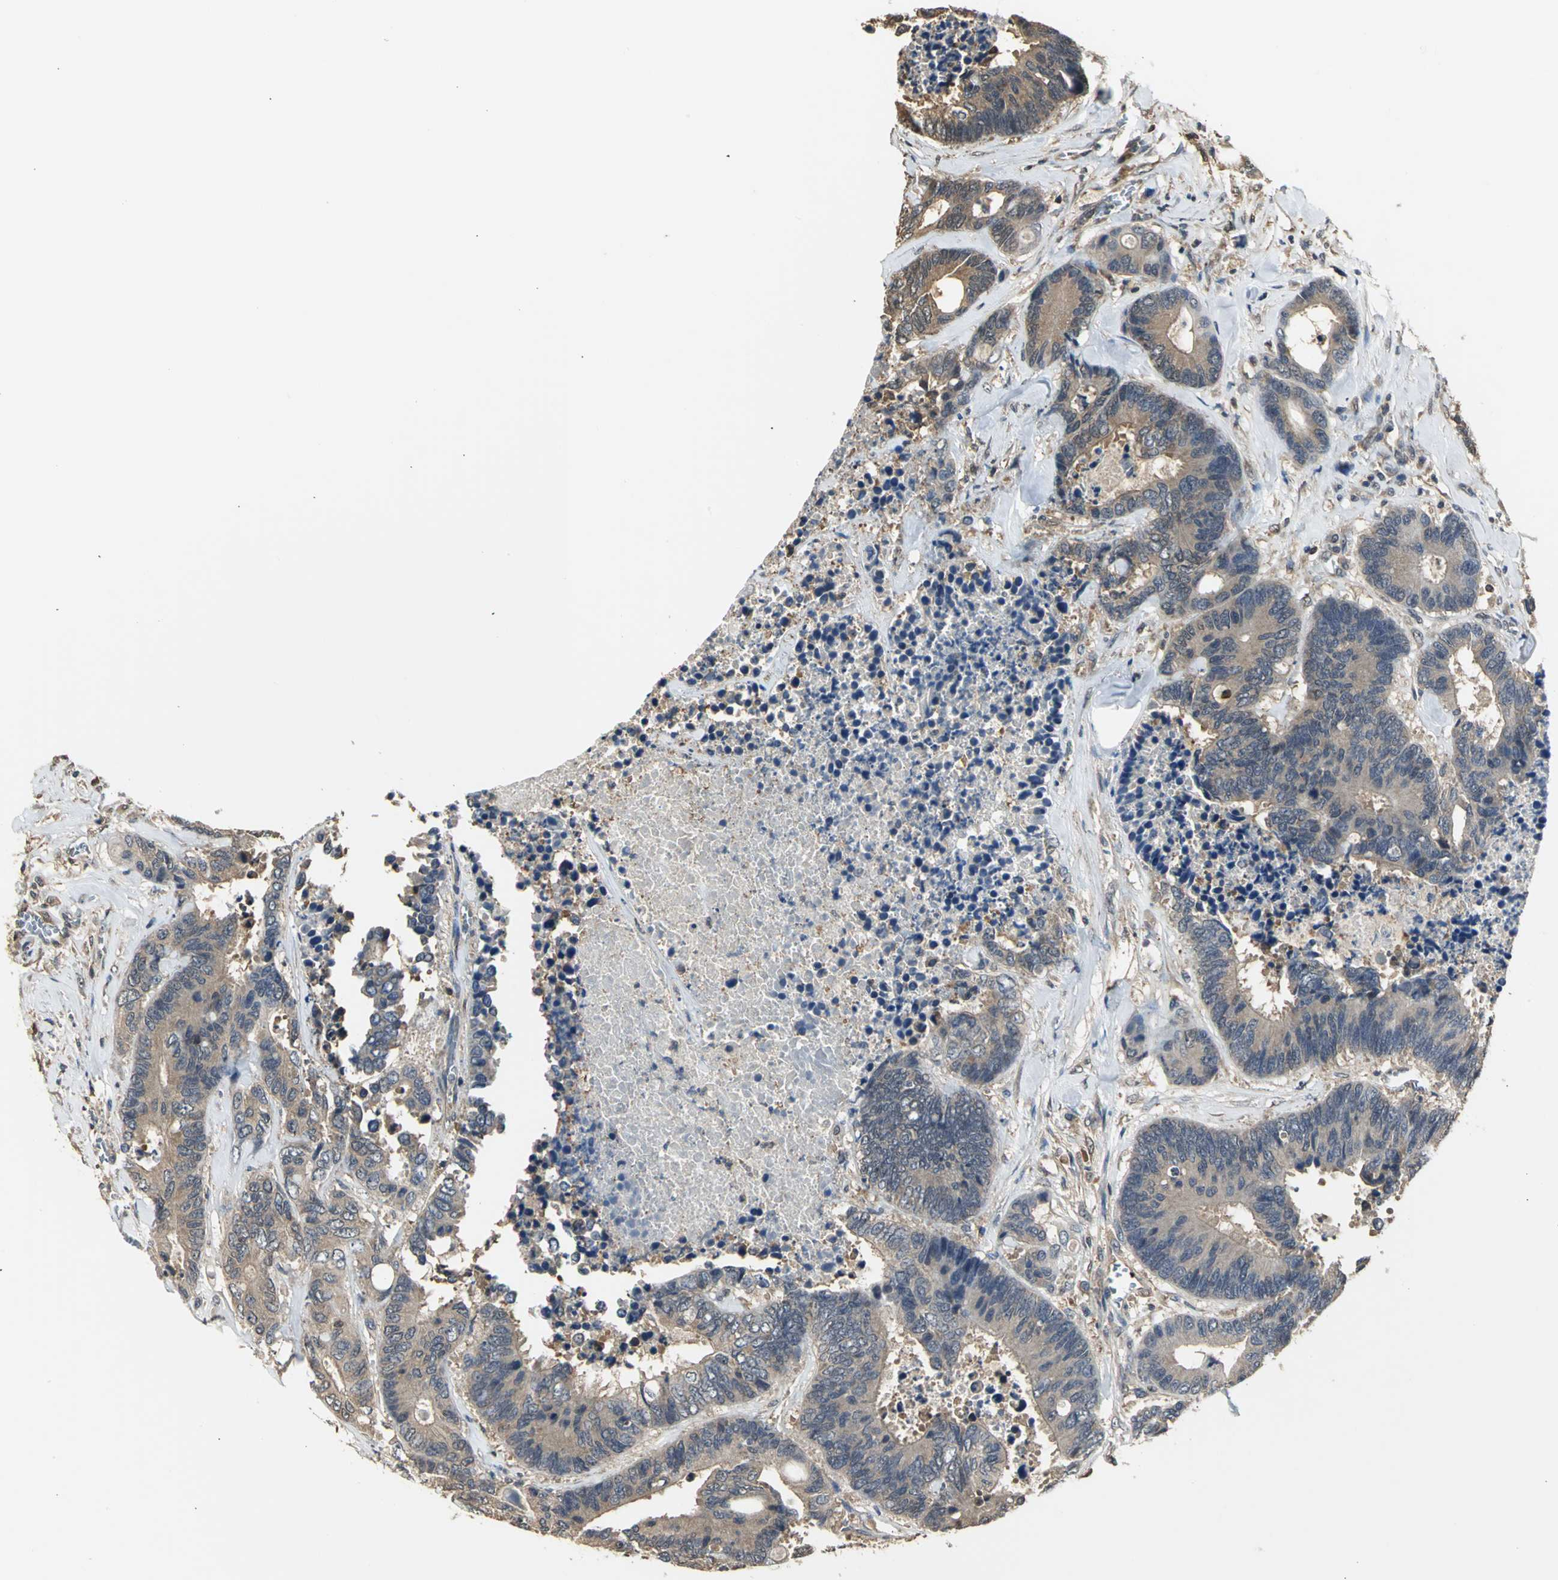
{"staining": {"intensity": "moderate", "quantity": ">75%", "location": "cytoplasmic/membranous"}, "tissue": "colorectal cancer", "cell_type": "Tumor cells", "image_type": "cancer", "snomed": [{"axis": "morphology", "description": "Adenocarcinoma, NOS"}, {"axis": "topography", "description": "Rectum"}], "caption": "Human adenocarcinoma (colorectal) stained with a protein marker exhibits moderate staining in tumor cells.", "gene": "PARK7", "patient": {"sex": "male", "age": 55}}